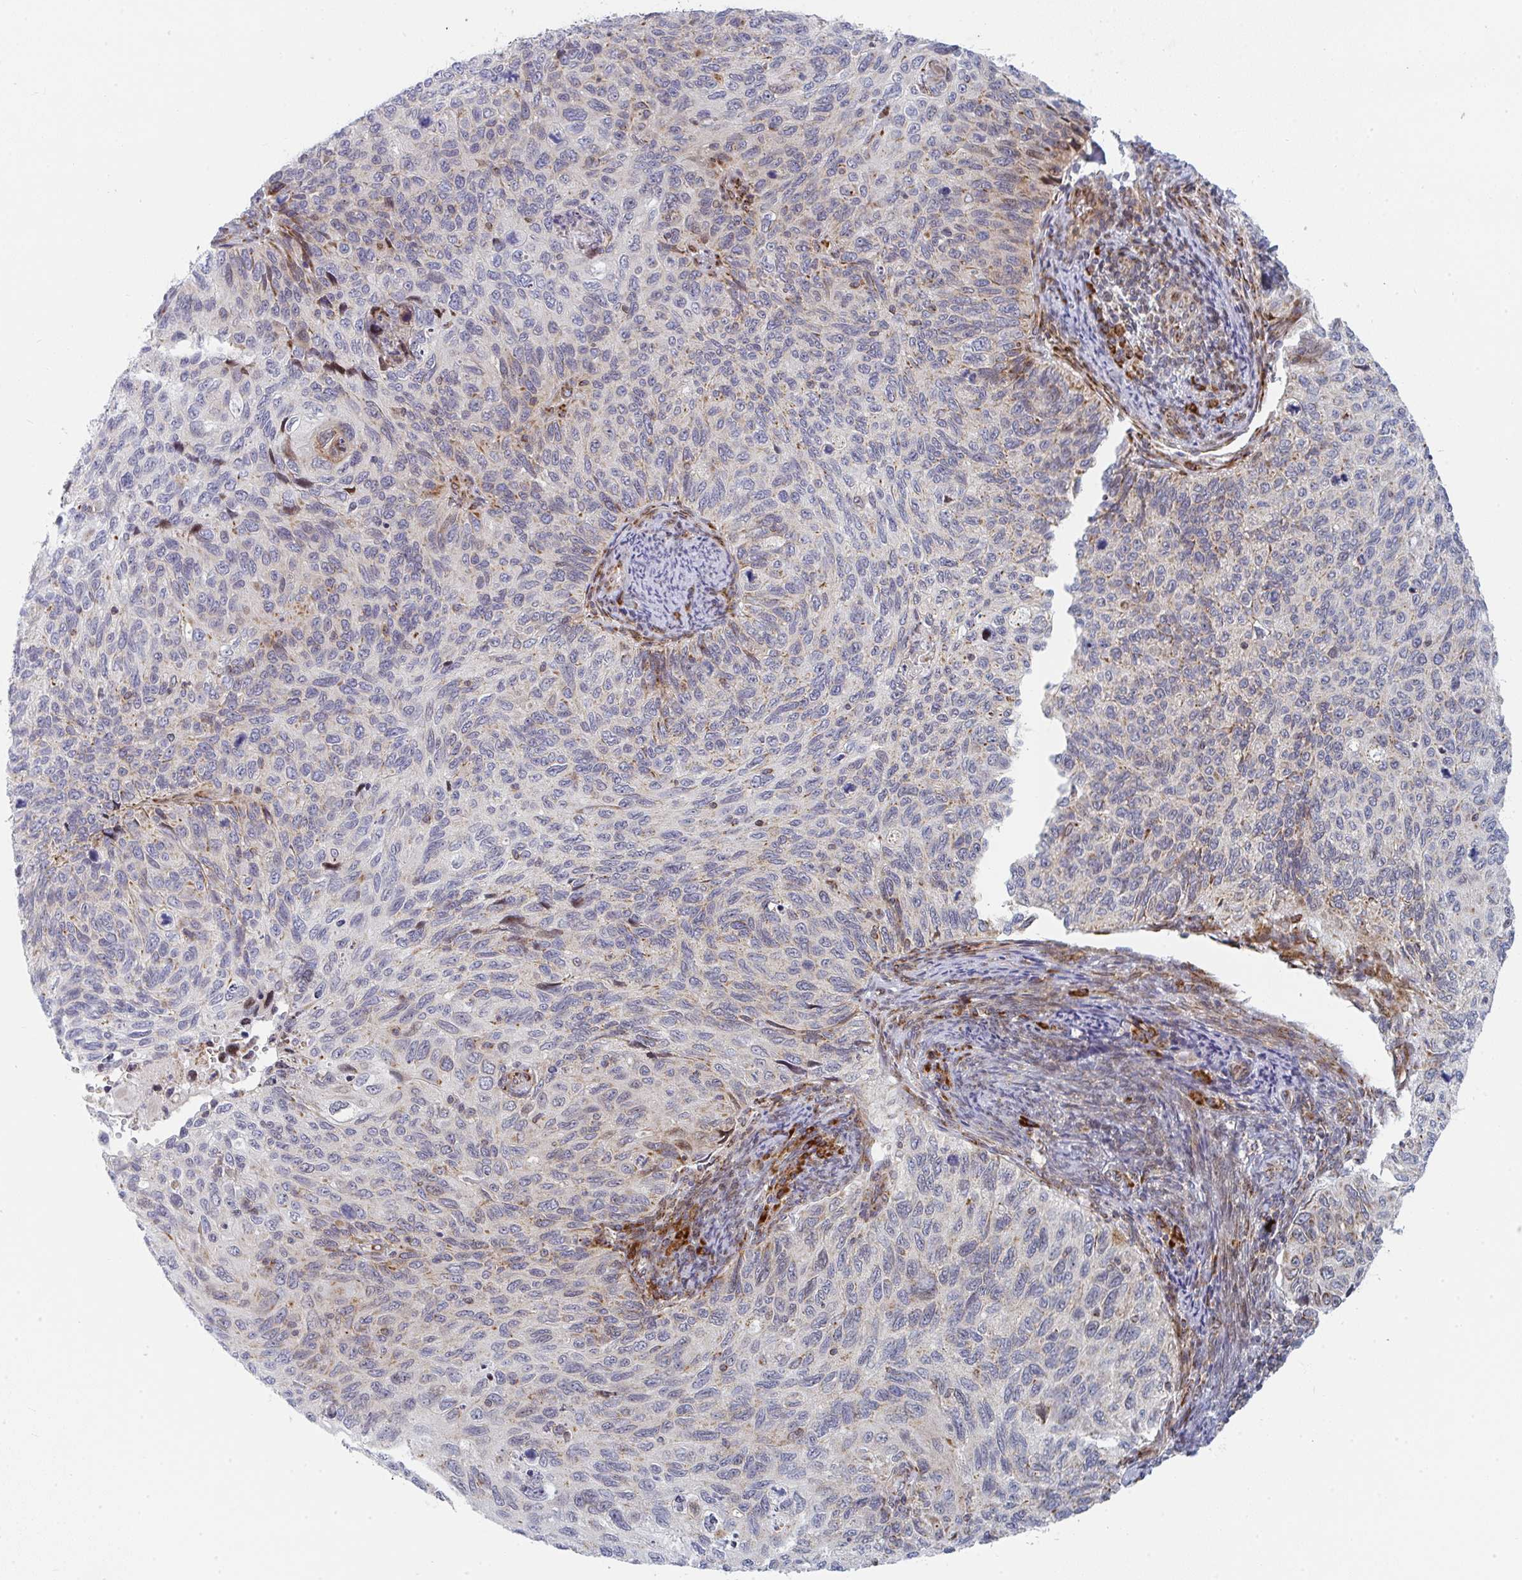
{"staining": {"intensity": "moderate", "quantity": "<25%", "location": "cytoplasmic/membranous"}, "tissue": "cervical cancer", "cell_type": "Tumor cells", "image_type": "cancer", "snomed": [{"axis": "morphology", "description": "Squamous cell carcinoma, NOS"}, {"axis": "topography", "description": "Cervix"}], "caption": "Protein staining of cervical cancer tissue exhibits moderate cytoplasmic/membranous expression in approximately <25% of tumor cells.", "gene": "PRKCH", "patient": {"sex": "female", "age": 70}}